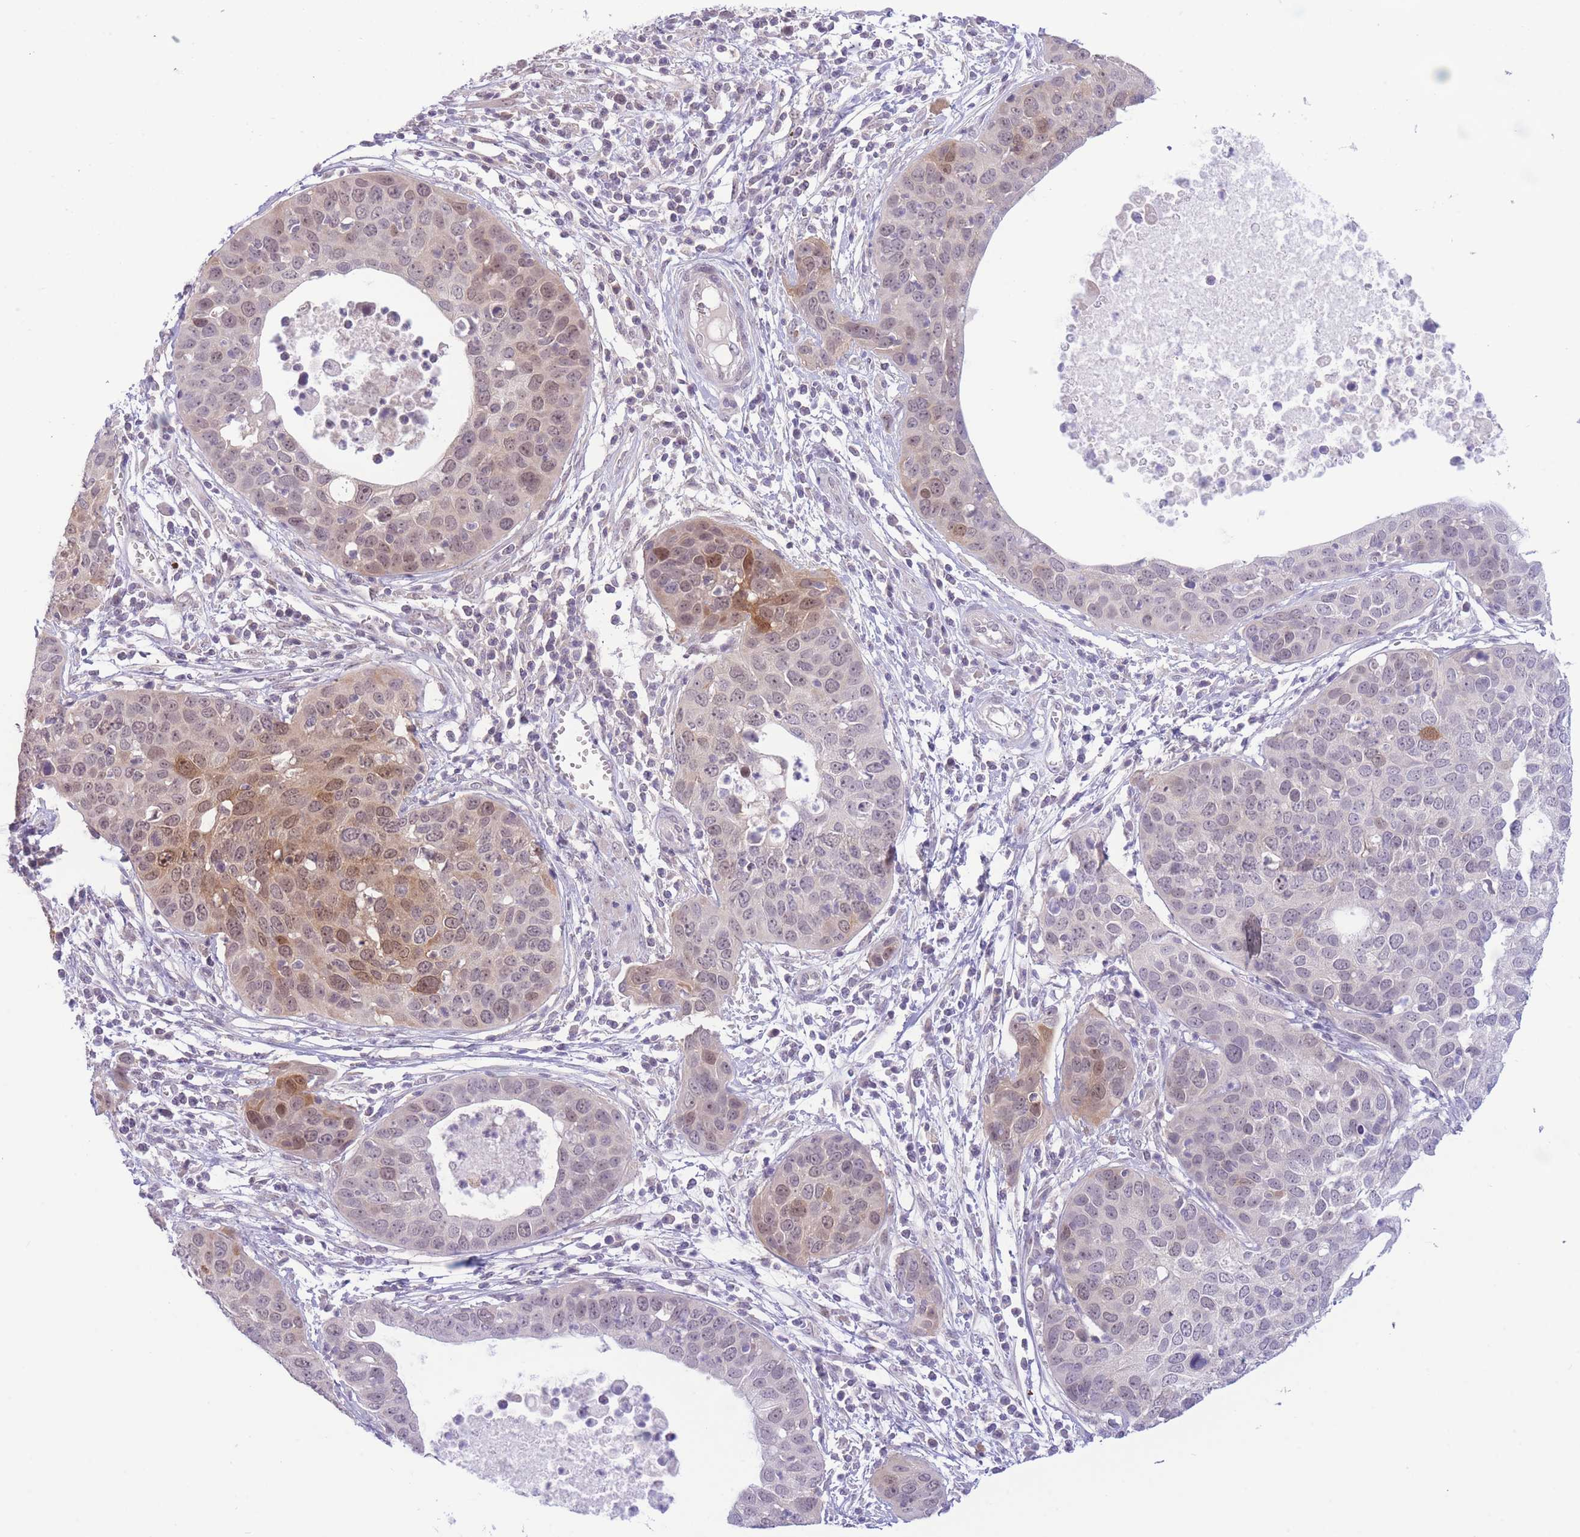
{"staining": {"intensity": "moderate", "quantity": "<25%", "location": "cytoplasmic/membranous,nuclear"}, "tissue": "cervical cancer", "cell_type": "Tumor cells", "image_type": "cancer", "snomed": [{"axis": "morphology", "description": "Squamous cell carcinoma, NOS"}, {"axis": "topography", "description": "Cervix"}], "caption": "Immunohistochemical staining of human squamous cell carcinoma (cervical) displays moderate cytoplasmic/membranous and nuclear protein positivity in about <25% of tumor cells.", "gene": "FBXO46", "patient": {"sex": "female", "age": 36}}